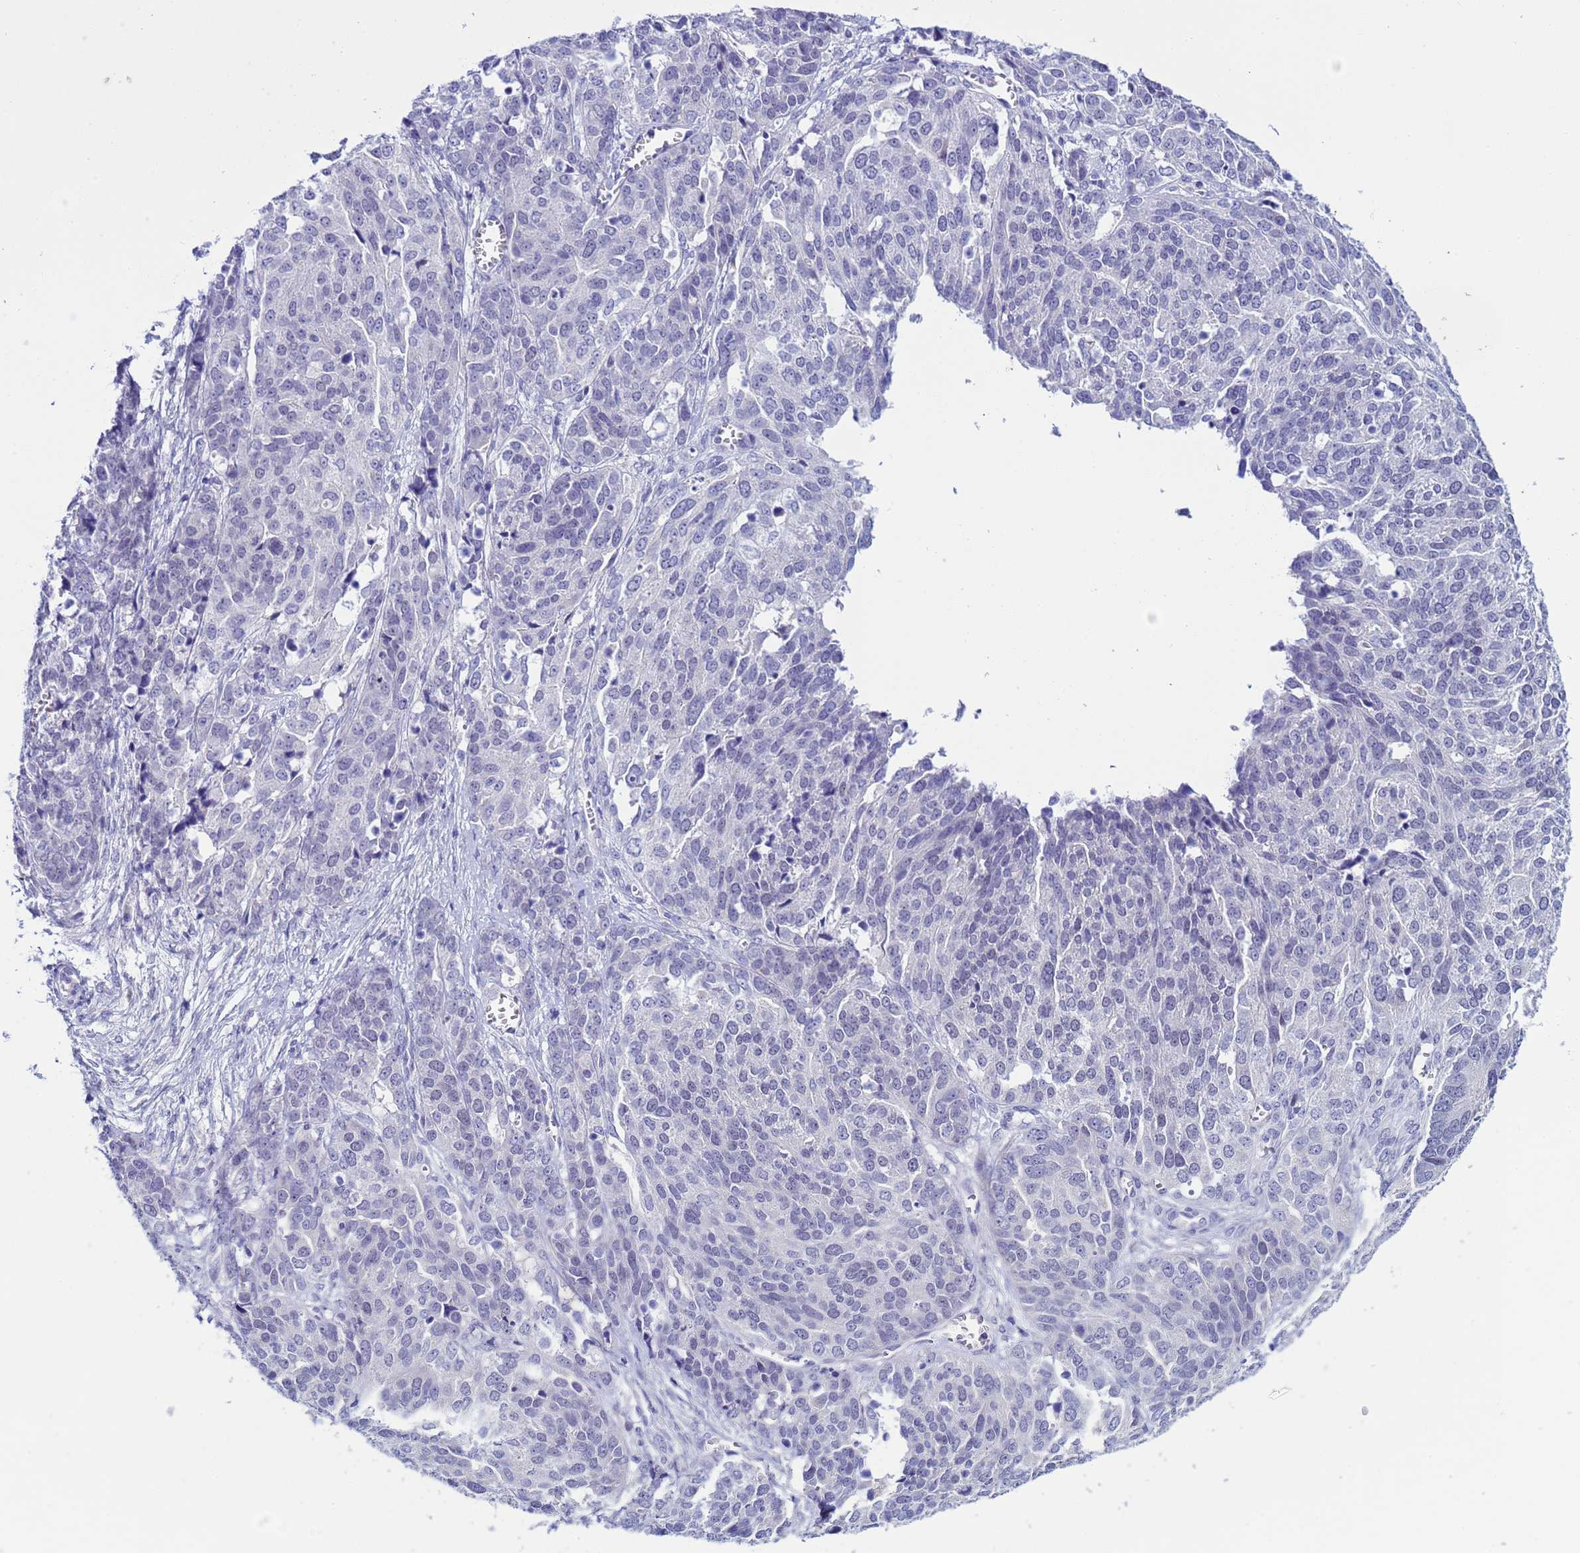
{"staining": {"intensity": "negative", "quantity": "none", "location": "none"}, "tissue": "ovarian cancer", "cell_type": "Tumor cells", "image_type": "cancer", "snomed": [{"axis": "morphology", "description": "Cystadenocarcinoma, serous, NOS"}, {"axis": "topography", "description": "Ovary"}], "caption": "A high-resolution micrograph shows immunohistochemistry (IHC) staining of serous cystadenocarcinoma (ovarian), which demonstrates no significant expression in tumor cells.", "gene": "IGSF11", "patient": {"sex": "female", "age": 44}}